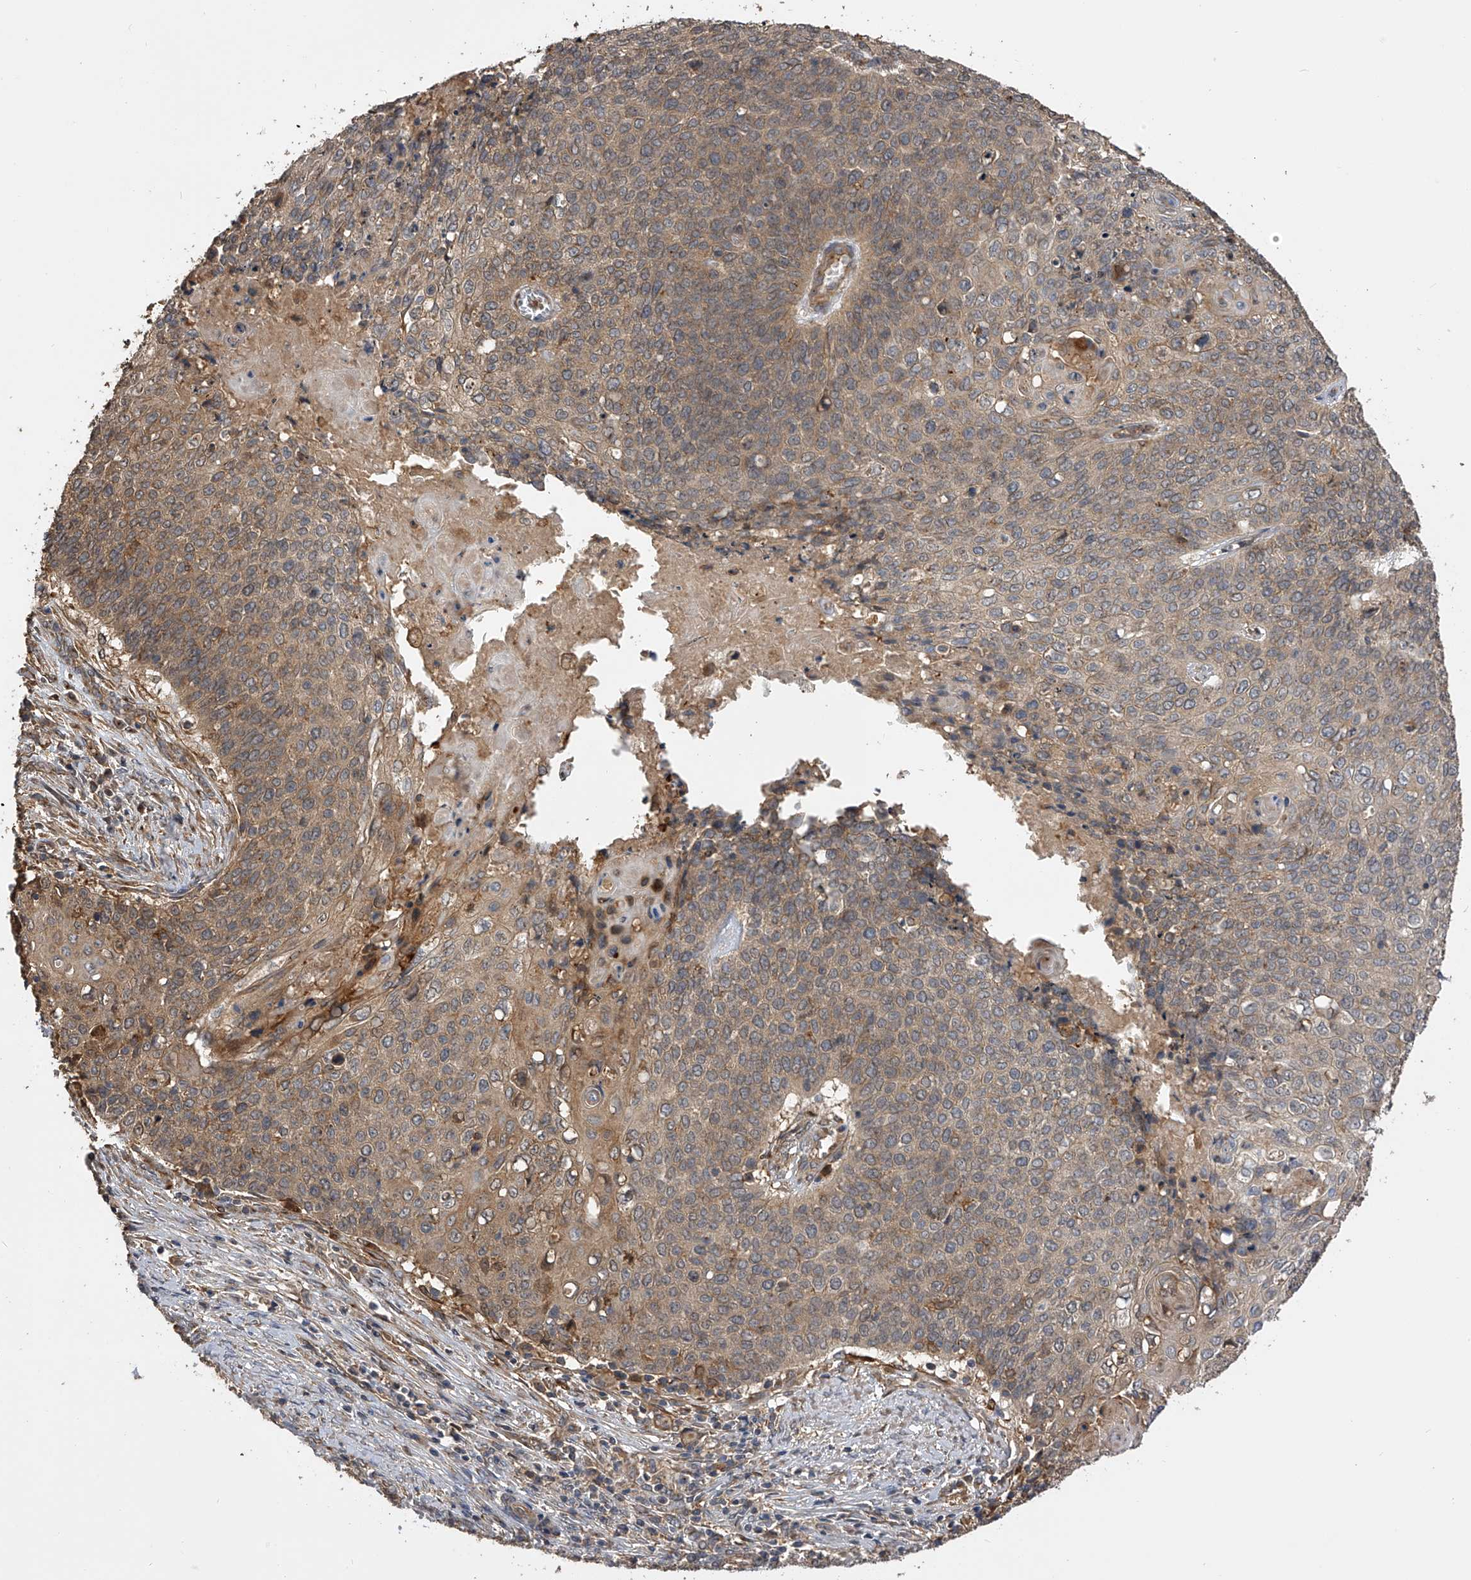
{"staining": {"intensity": "moderate", "quantity": "<25%", "location": "cytoplasmic/membranous"}, "tissue": "cervical cancer", "cell_type": "Tumor cells", "image_type": "cancer", "snomed": [{"axis": "morphology", "description": "Squamous cell carcinoma, NOS"}, {"axis": "topography", "description": "Cervix"}], "caption": "Immunohistochemistry micrograph of human cervical cancer stained for a protein (brown), which reveals low levels of moderate cytoplasmic/membranous expression in about <25% of tumor cells.", "gene": "PTPRA", "patient": {"sex": "female", "age": 39}}